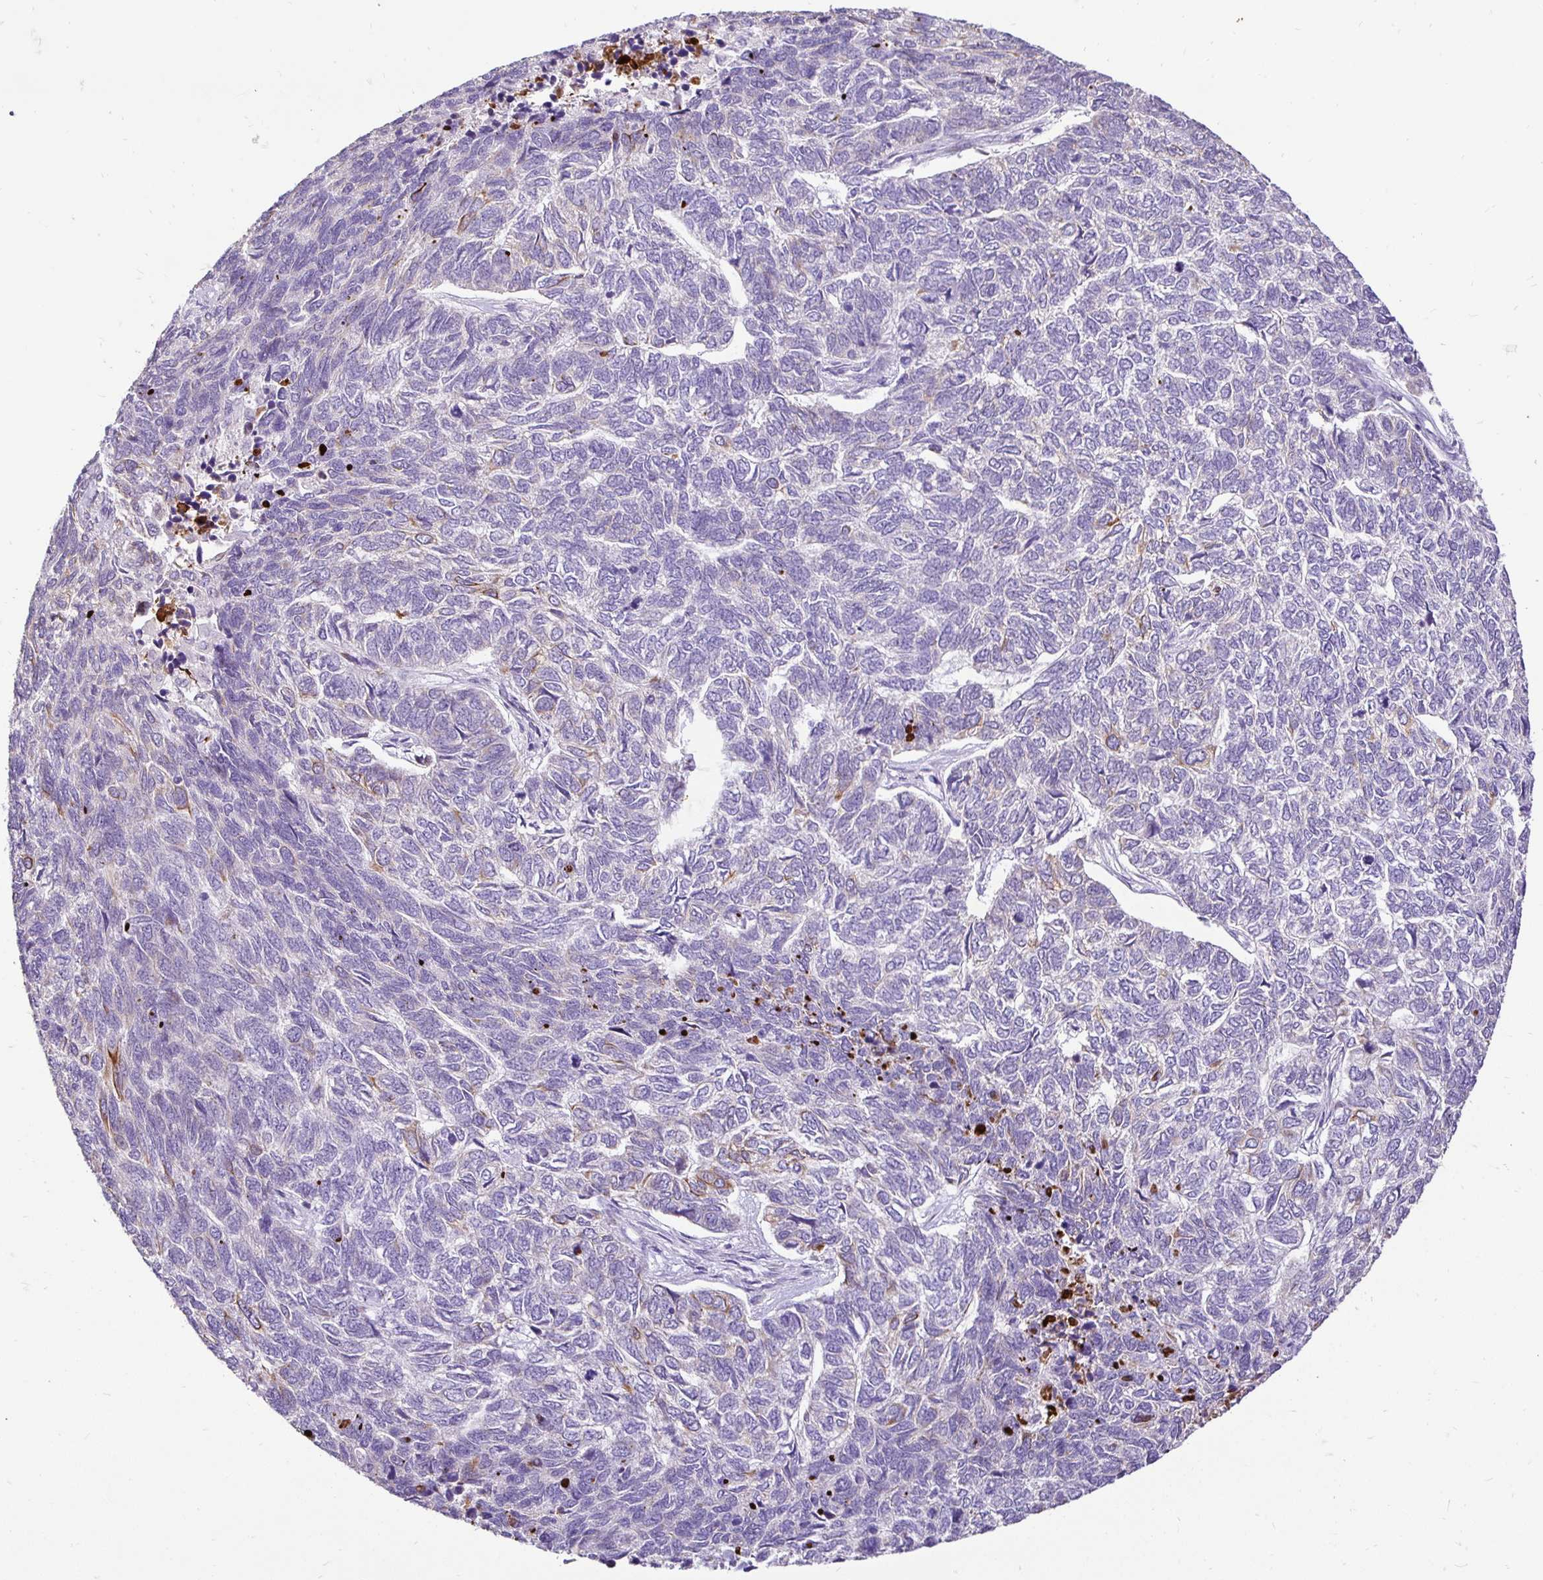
{"staining": {"intensity": "moderate", "quantity": "<25%", "location": "cytoplasmic/membranous"}, "tissue": "skin cancer", "cell_type": "Tumor cells", "image_type": "cancer", "snomed": [{"axis": "morphology", "description": "Basal cell carcinoma"}, {"axis": "topography", "description": "Skin"}], "caption": "This micrograph displays IHC staining of basal cell carcinoma (skin), with low moderate cytoplasmic/membranous positivity in approximately <25% of tumor cells.", "gene": "TAF1D", "patient": {"sex": "female", "age": 65}}